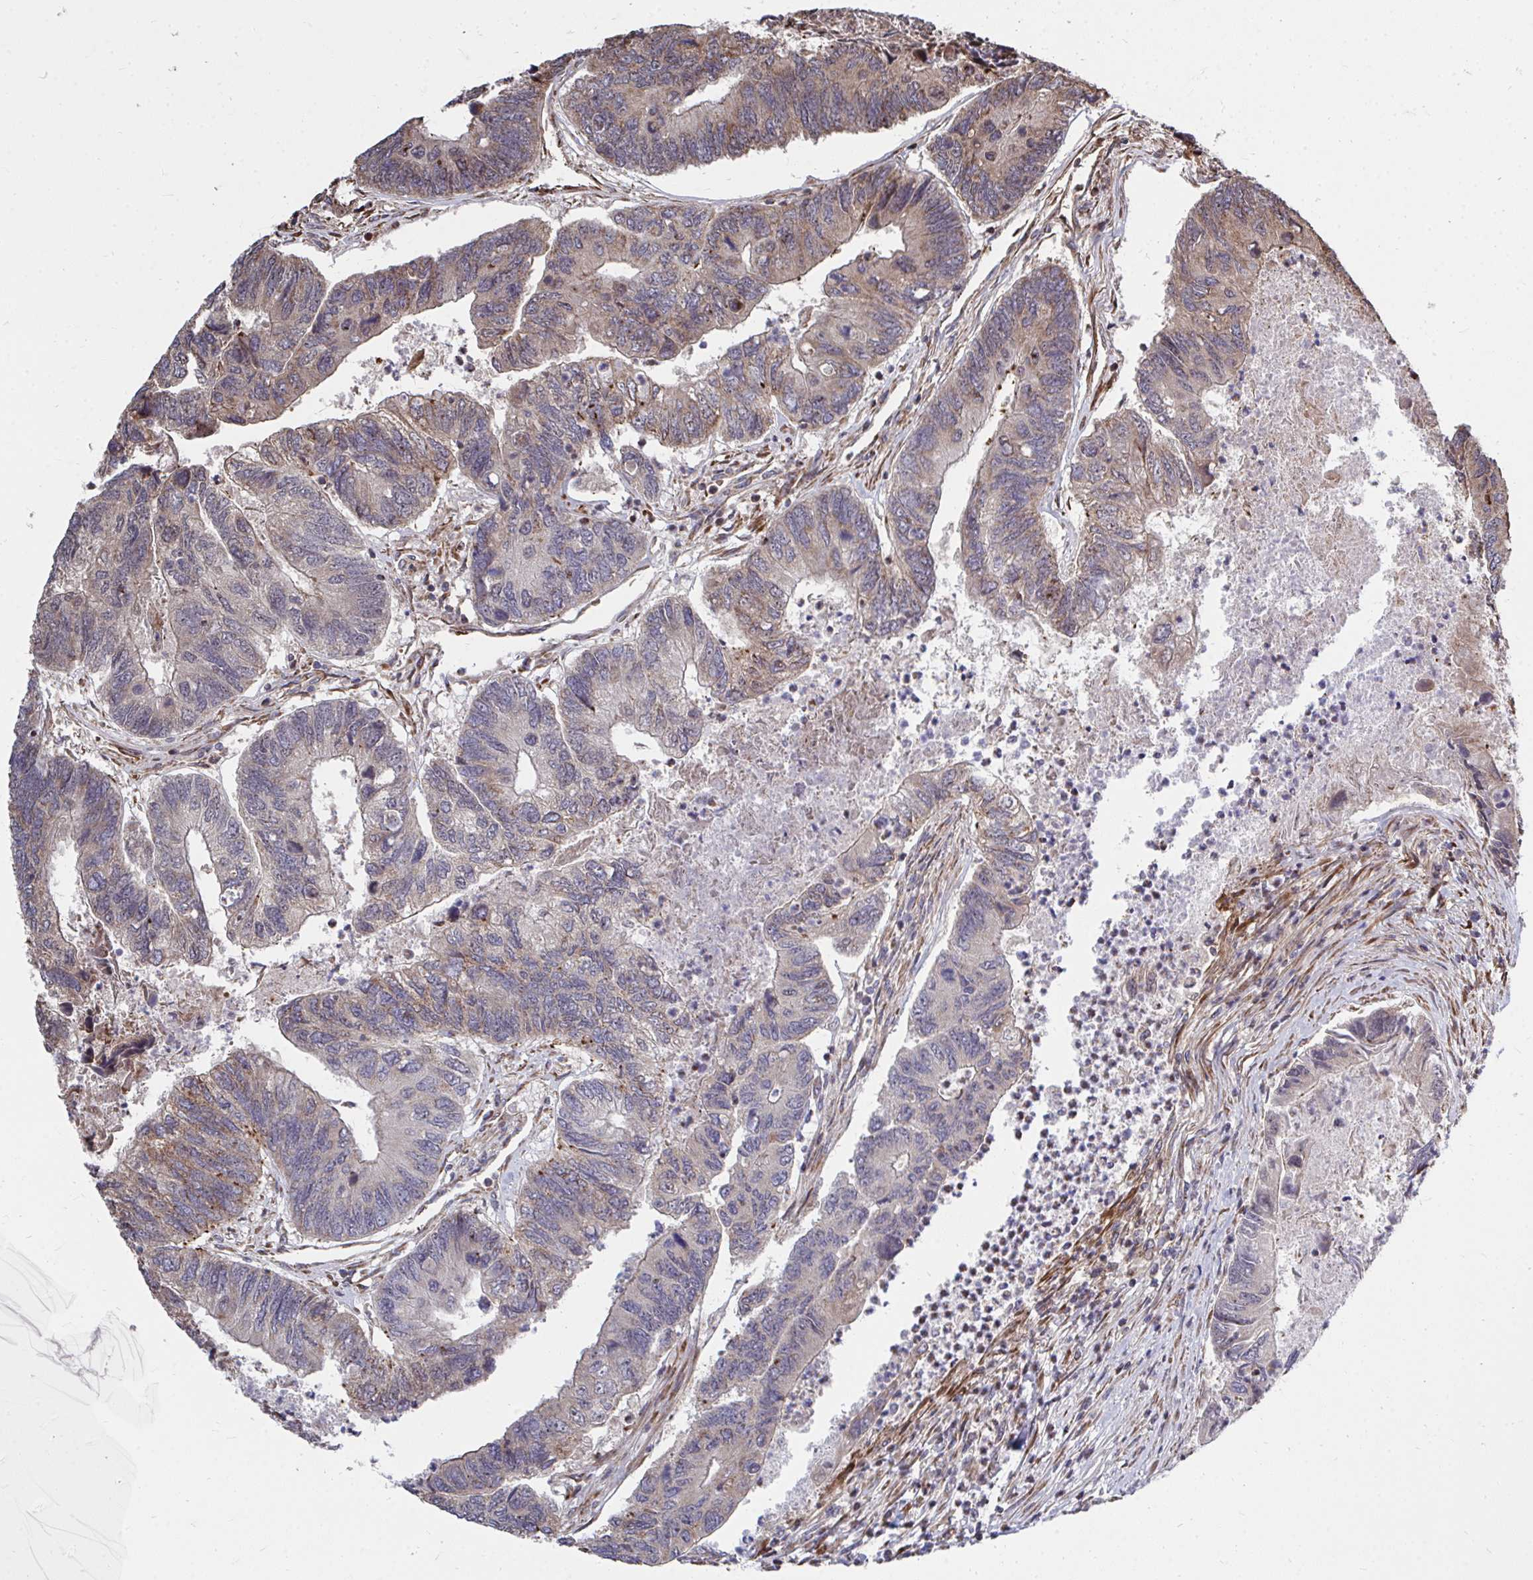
{"staining": {"intensity": "moderate", "quantity": "<25%", "location": "cytoplasmic/membranous"}, "tissue": "colorectal cancer", "cell_type": "Tumor cells", "image_type": "cancer", "snomed": [{"axis": "morphology", "description": "Adenocarcinoma, NOS"}, {"axis": "topography", "description": "Colon"}], "caption": "This histopathology image demonstrates adenocarcinoma (colorectal) stained with IHC to label a protein in brown. The cytoplasmic/membranous of tumor cells show moderate positivity for the protein. Nuclei are counter-stained blue.", "gene": "FAM89A", "patient": {"sex": "female", "age": 67}}